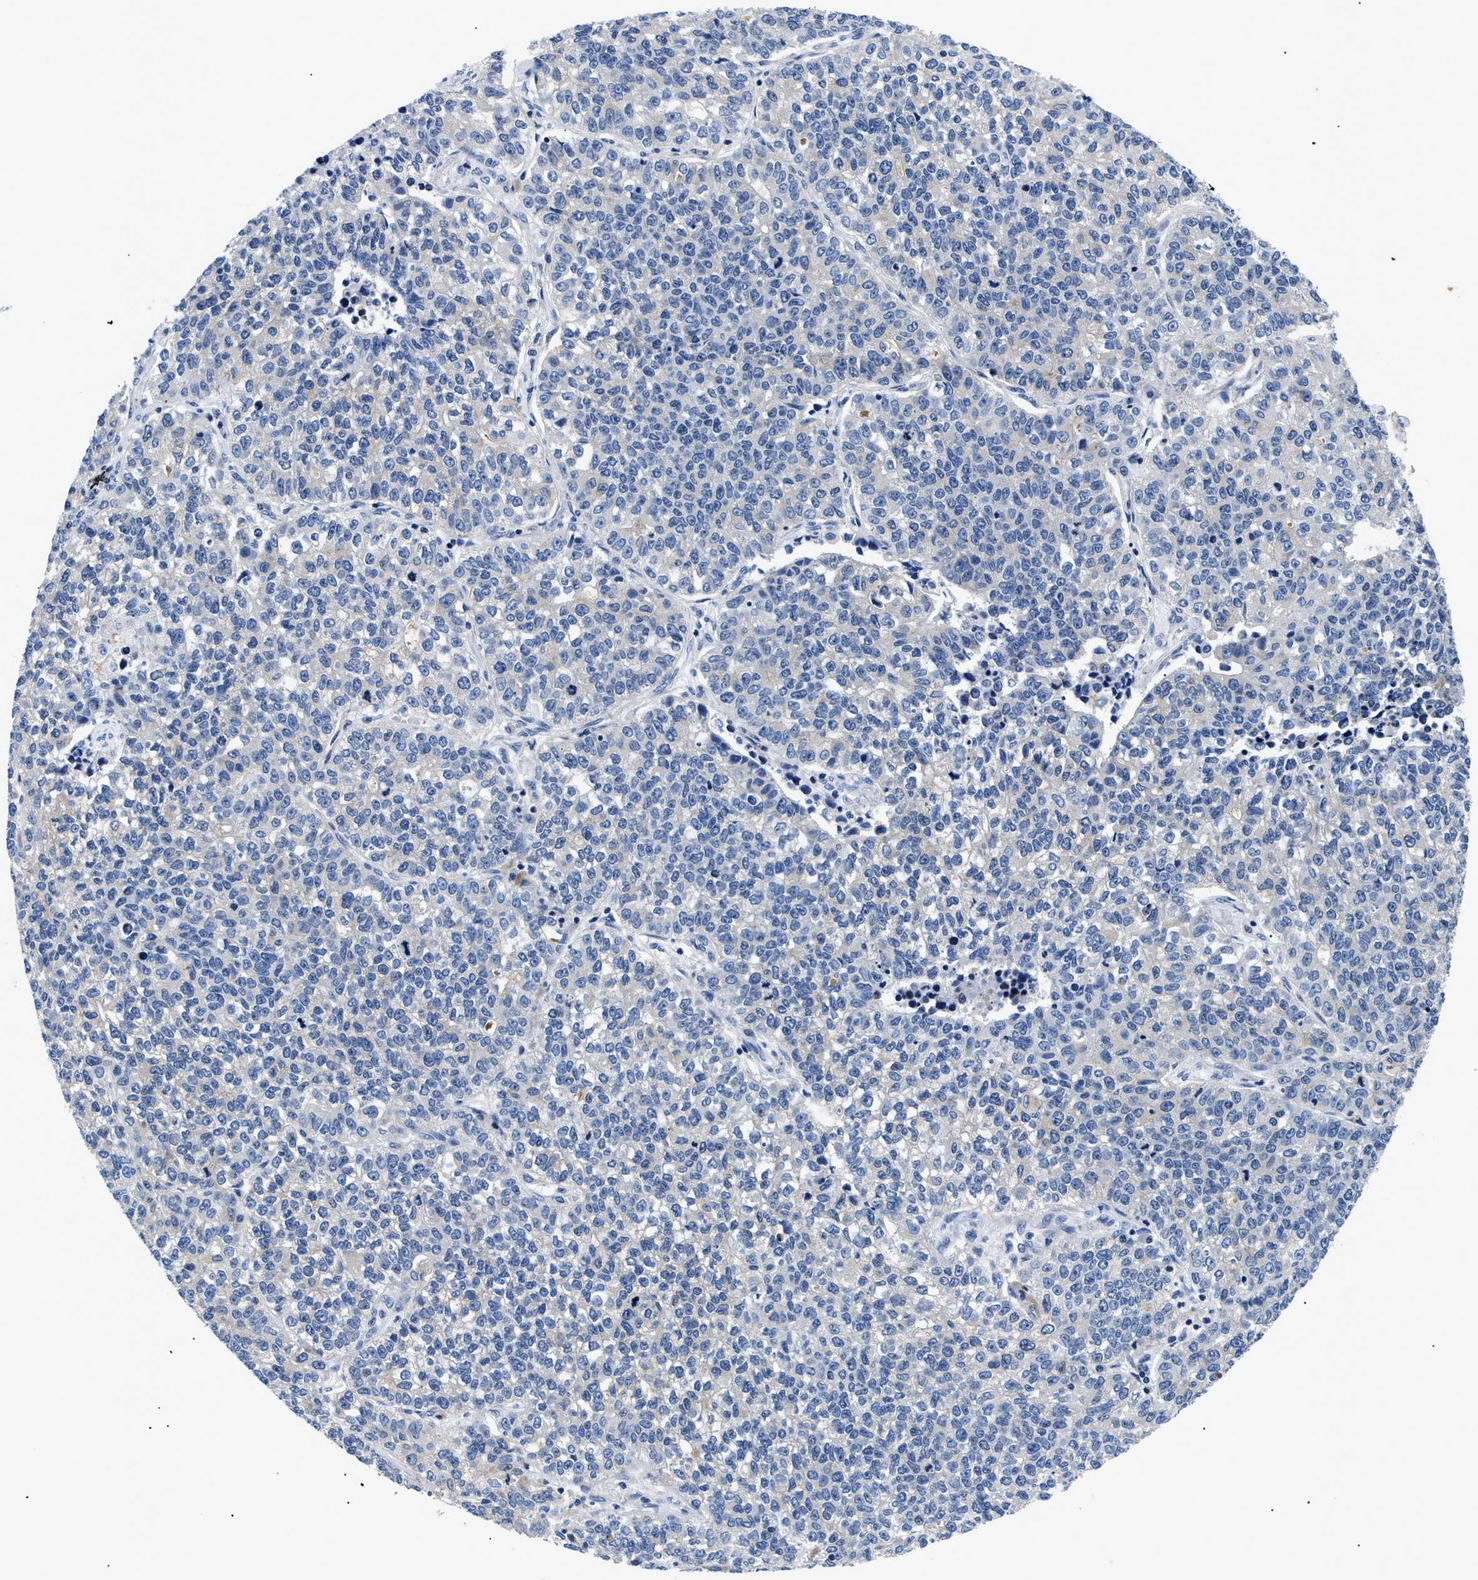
{"staining": {"intensity": "negative", "quantity": "none", "location": "none"}, "tissue": "lung cancer", "cell_type": "Tumor cells", "image_type": "cancer", "snomed": [{"axis": "morphology", "description": "Adenocarcinoma, NOS"}, {"axis": "topography", "description": "Lung"}], "caption": "Tumor cells are negative for protein expression in human adenocarcinoma (lung).", "gene": "MEA1", "patient": {"sex": "male", "age": 49}}